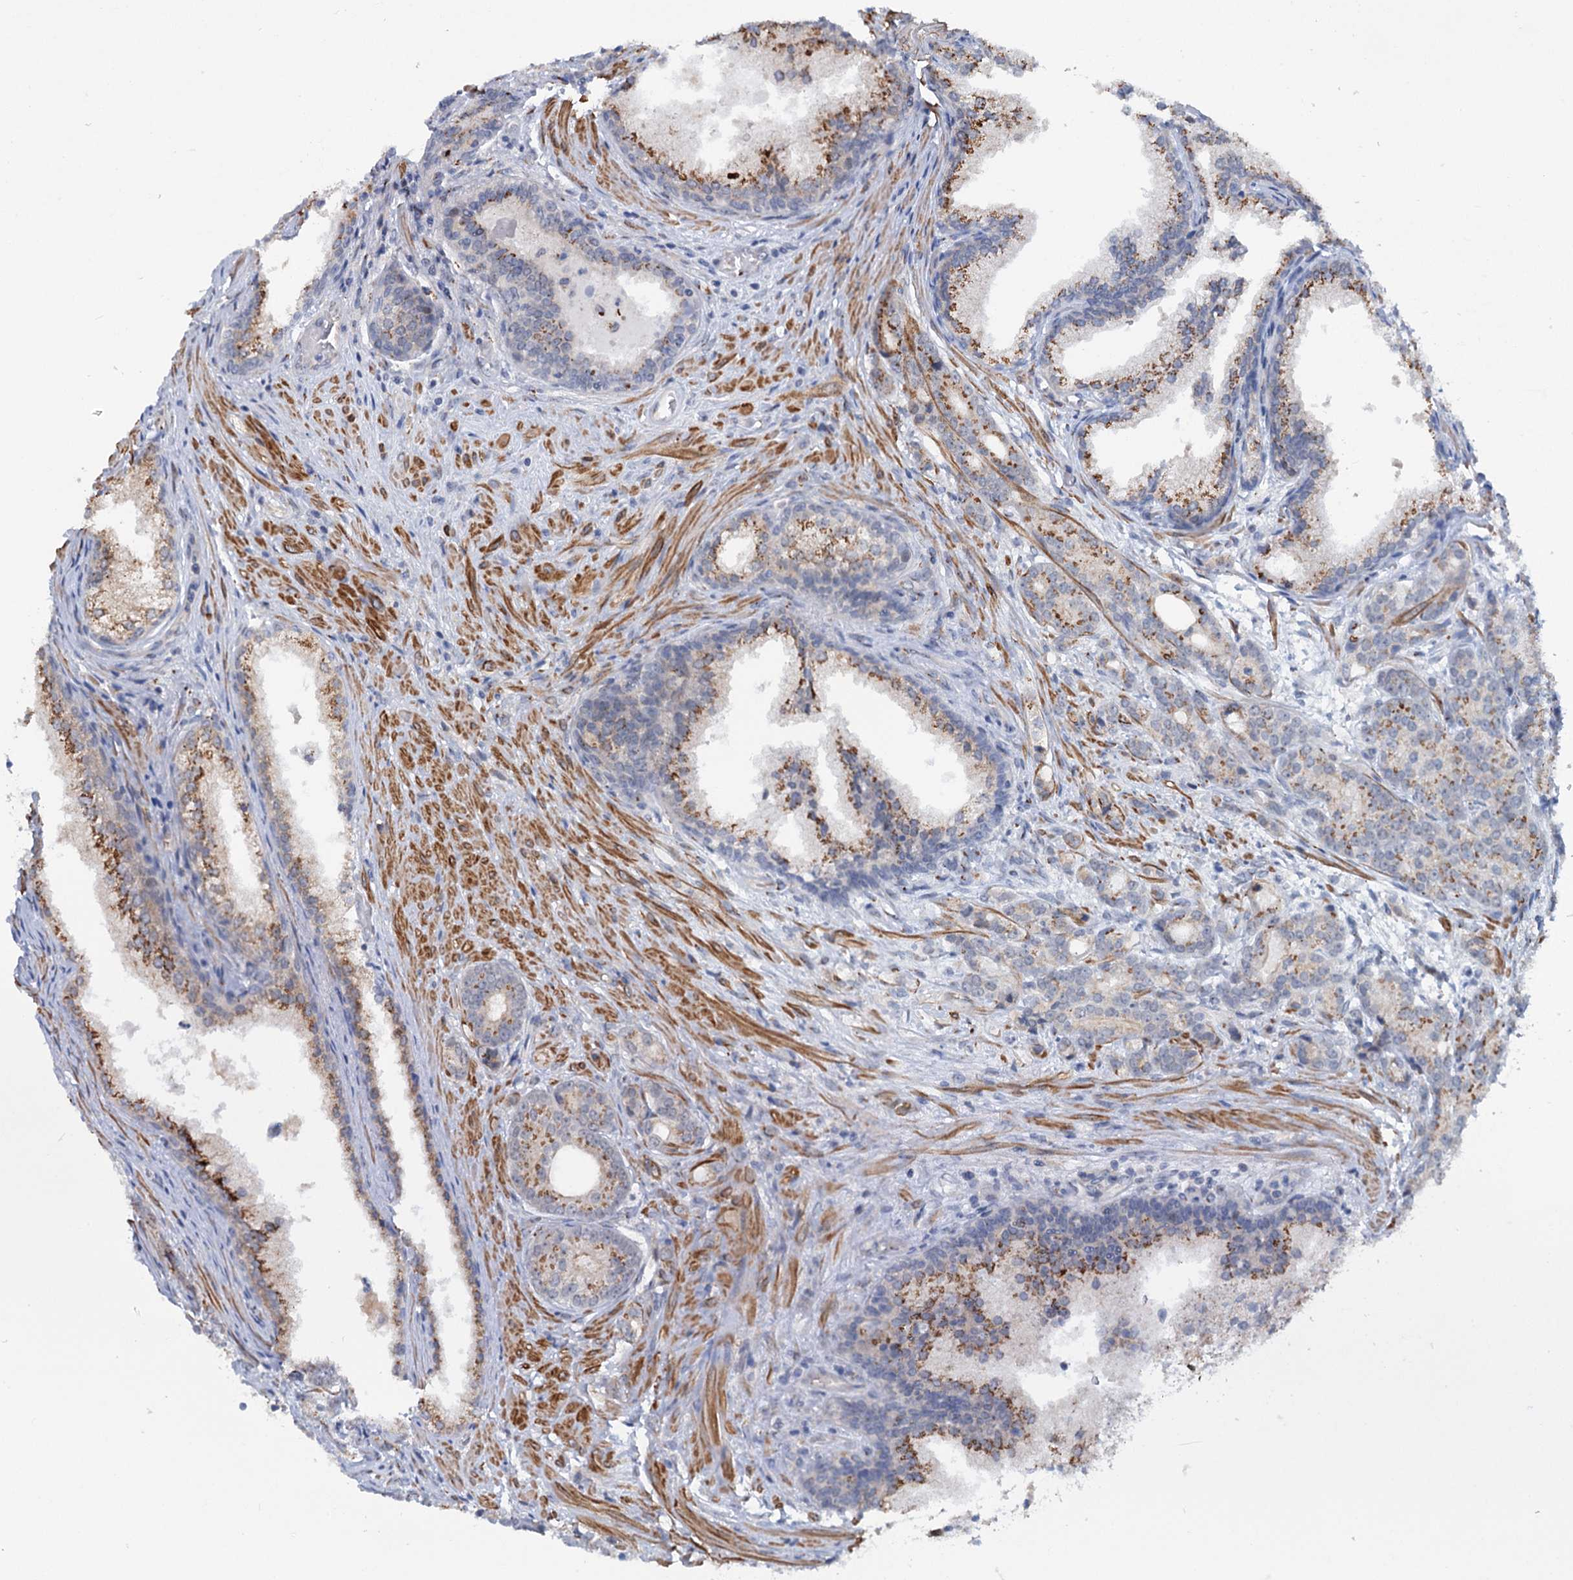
{"staining": {"intensity": "moderate", "quantity": "25%-75%", "location": "cytoplasmic/membranous"}, "tissue": "prostate cancer", "cell_type": "Tumor cells", "image_type": "cancer", "snomed": [{"axis": "morphology", "description": "Adenocarcinoma, Low grade"}, {"axis": "topography", "description": "Prostate"}], "caption": "This is a photomicrograph of immunohistochemistry (IHC) staining of prostate low-grade adenocarcinoma, which shows moderate staining in the cytoplasmic/membranous of tumor cells.", "gene": "ELP4", "patient": {"sex": "male", "age": 71}}